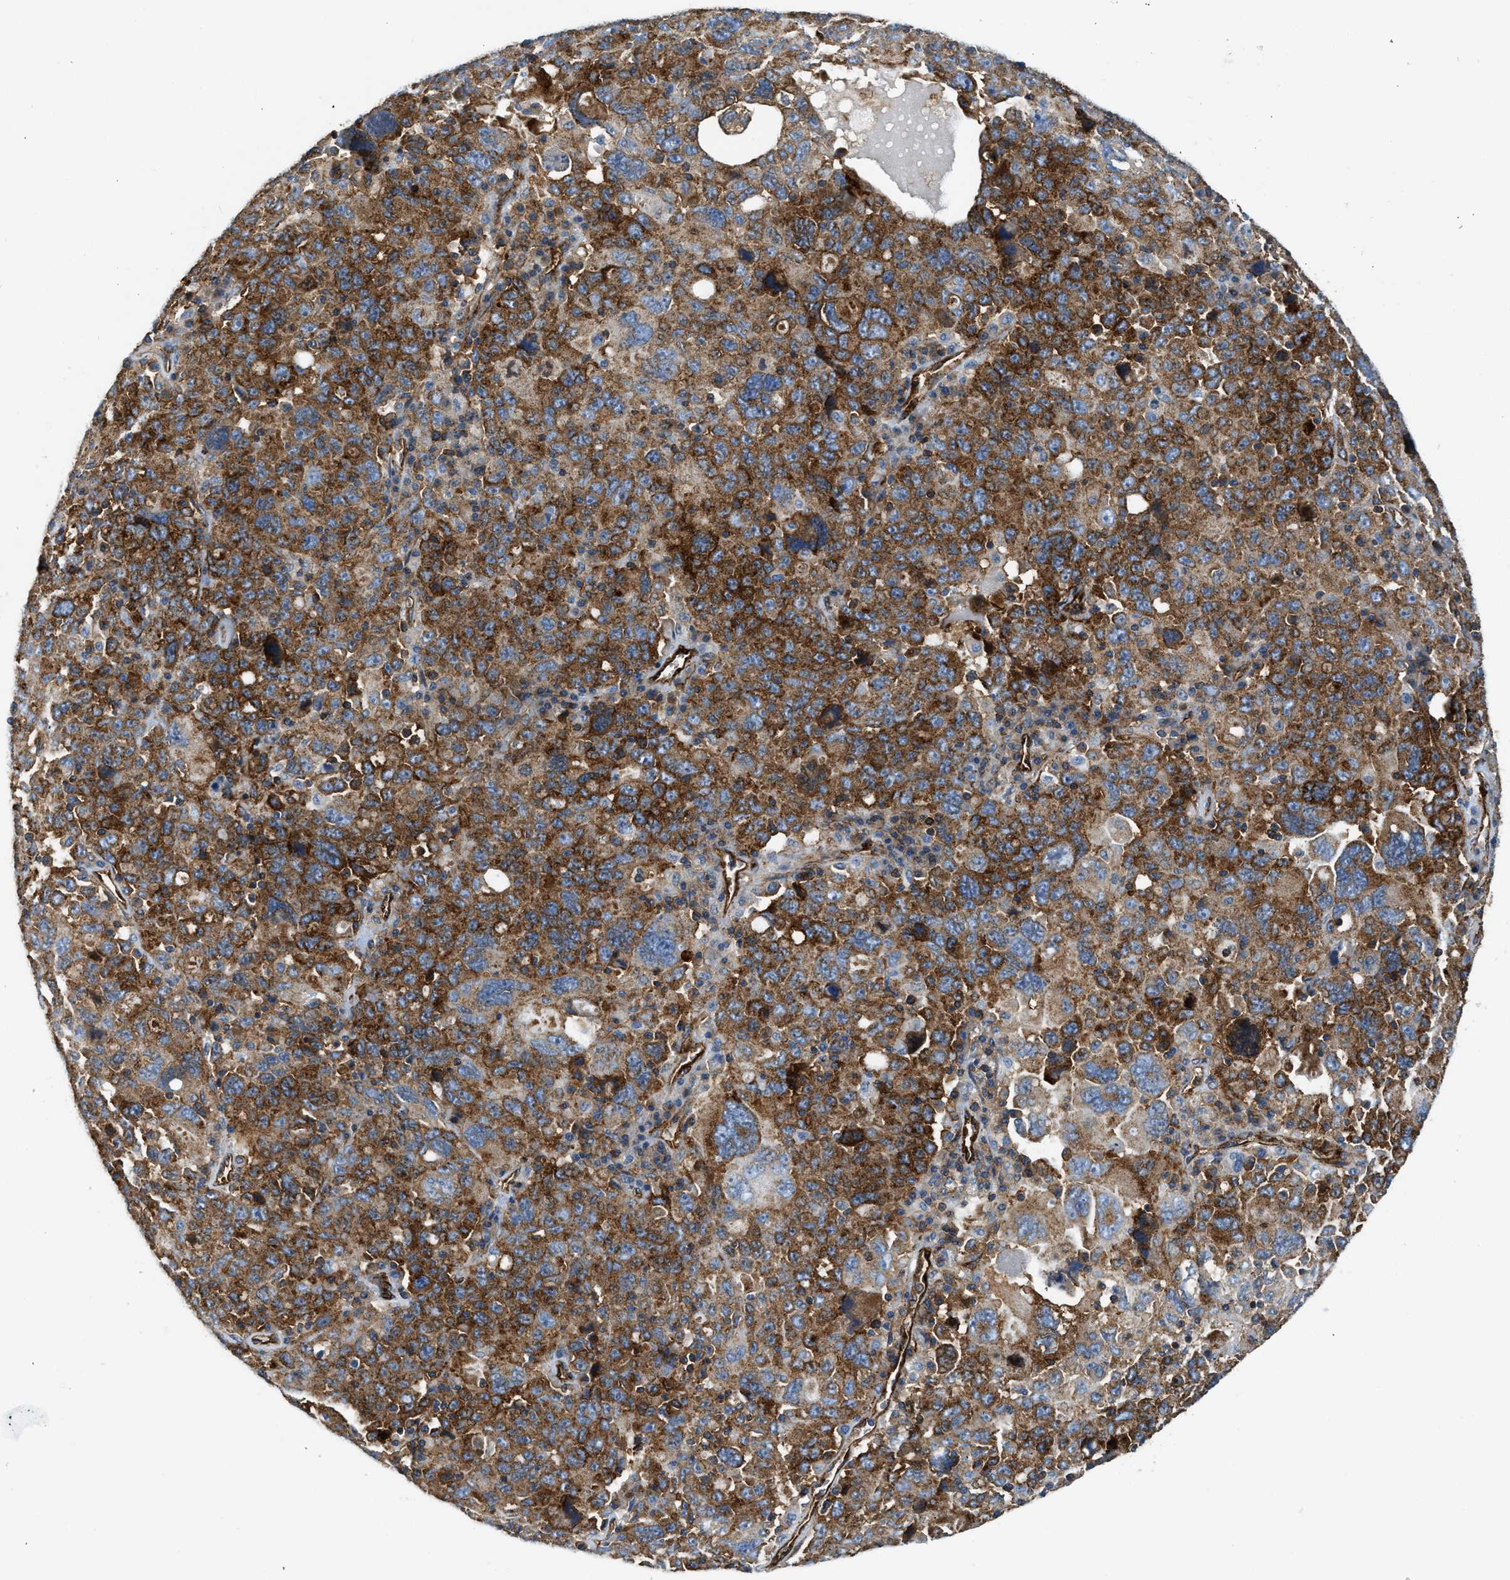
{"staining": {"intensity": "strong", "quantity": ">75%", "location": "cytoplasmic/membranous"}, "tissue": "ovarian cancer", "cell_type": "Tumor cells", "image_type": "cancer", "snomed": [{"axis": "morphology", "description": "Carcinoma, endometroid"}, {"axis": "topography", "description": "Ovary"}], "caption": "Immunohistochemical staining of ovarian endometroid carcinoma exhibits strong cytoplasmic/membranous protein staining in about >75% of tumor cells. The staining was performed using DAB to visualize the protein expression in brown, while the nuclei were stained in blue with hematoxylin (Magnification: 20x).", "gene": "HIP1", "patient": {"sex": "female", "age": 62}}